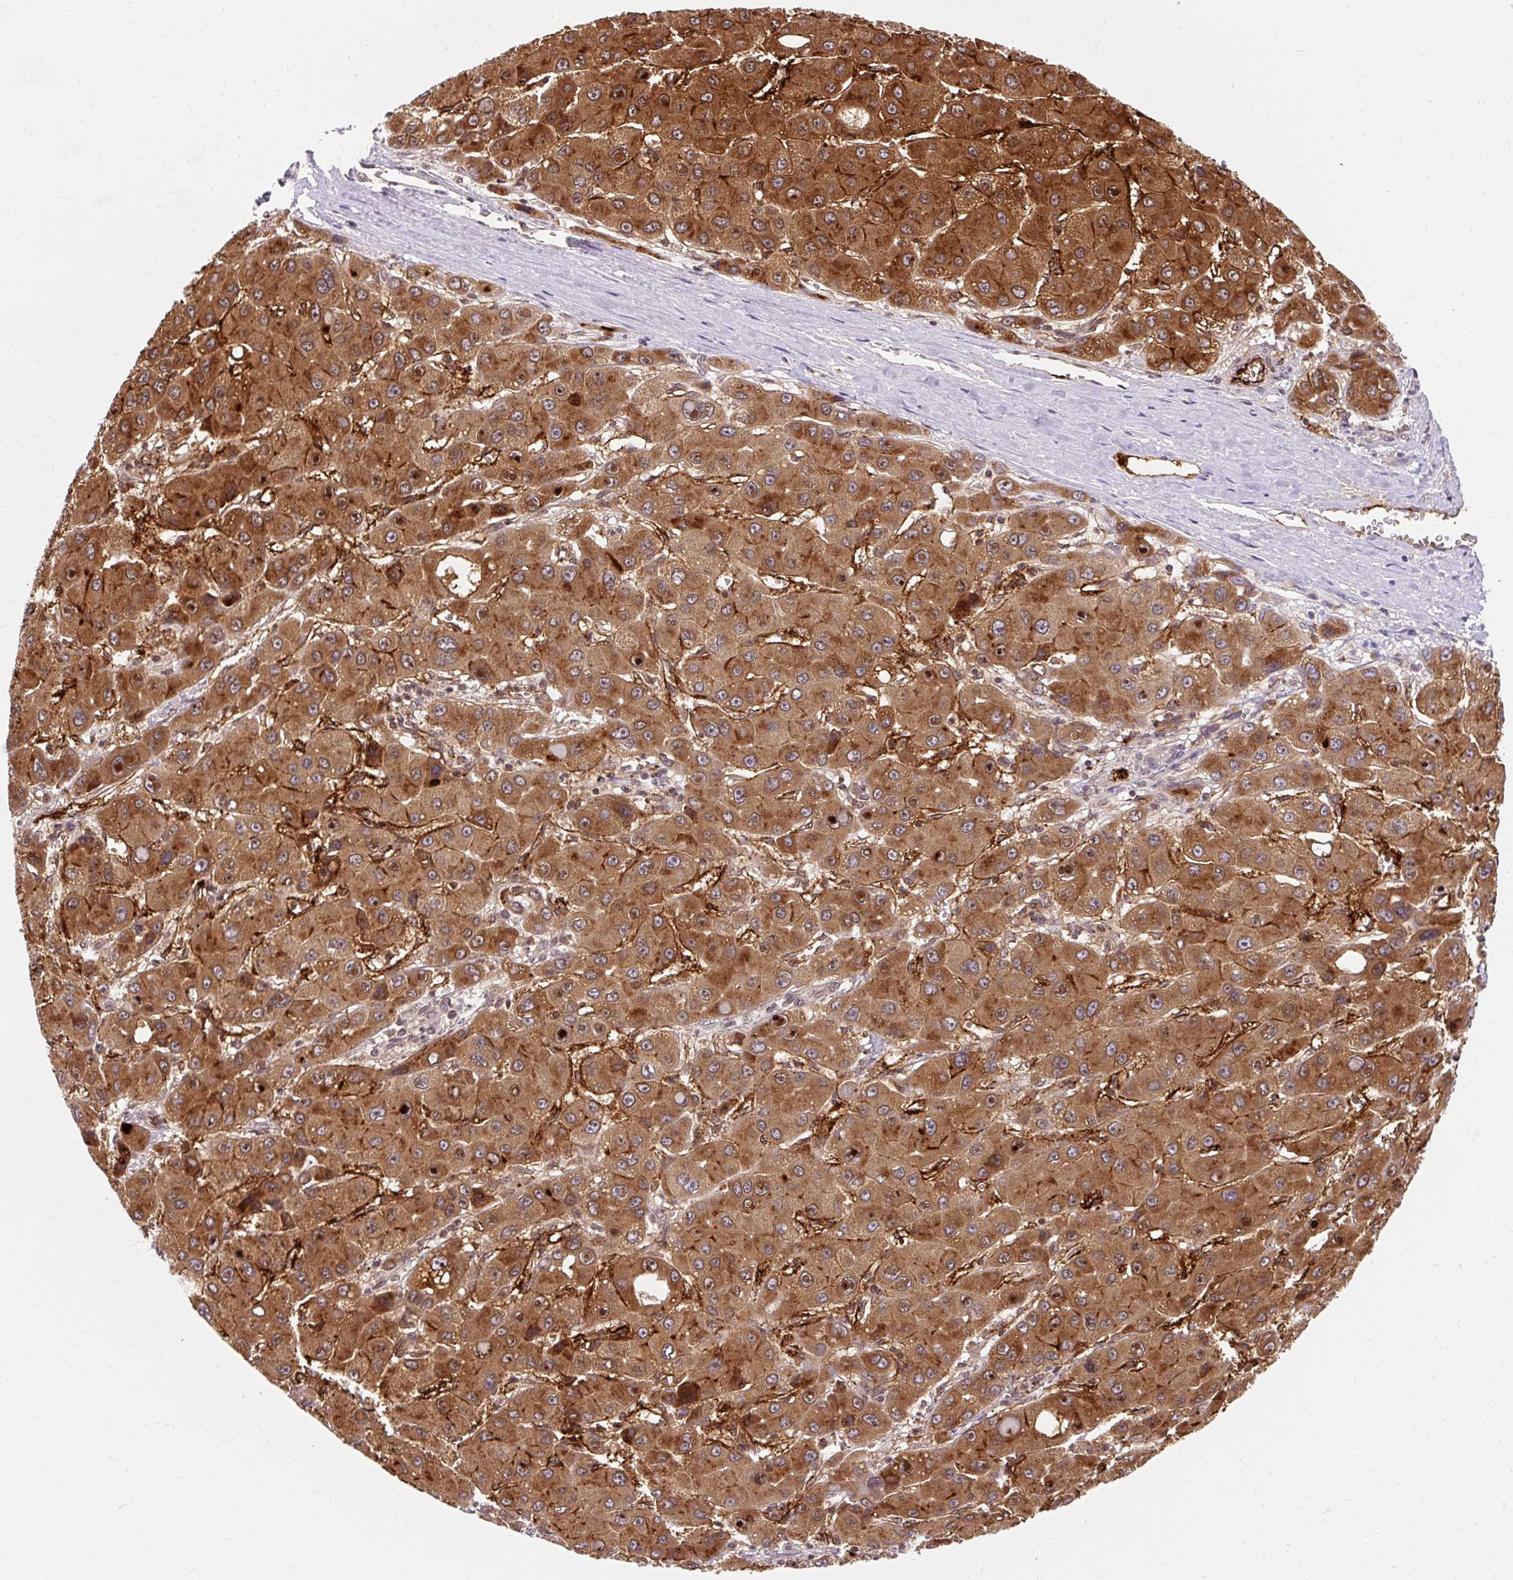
{"staining": {"intensity": "strong", "quantity": ">75%", "location": "cytoplasmic/membranous"}, "tissue": "liver cancer", "cell_type": "Tumor cells", "image_type": "cancer", "snomed": [{"axis": "morphology", "description": "Carcinoma, Hepatocellular, NOS"}, {"axis": "topography", "description": "Liver"}], "caption": "There is high levels of strong cytoplasmic/membranous expression in tumor cells of liver cancer (hepatocellular carcinoma), as demonstrated by immunohistochemical staining (brown color).", "gene": "APOC4-APOC2", "patient": {"sex": "male", "age": 55}}